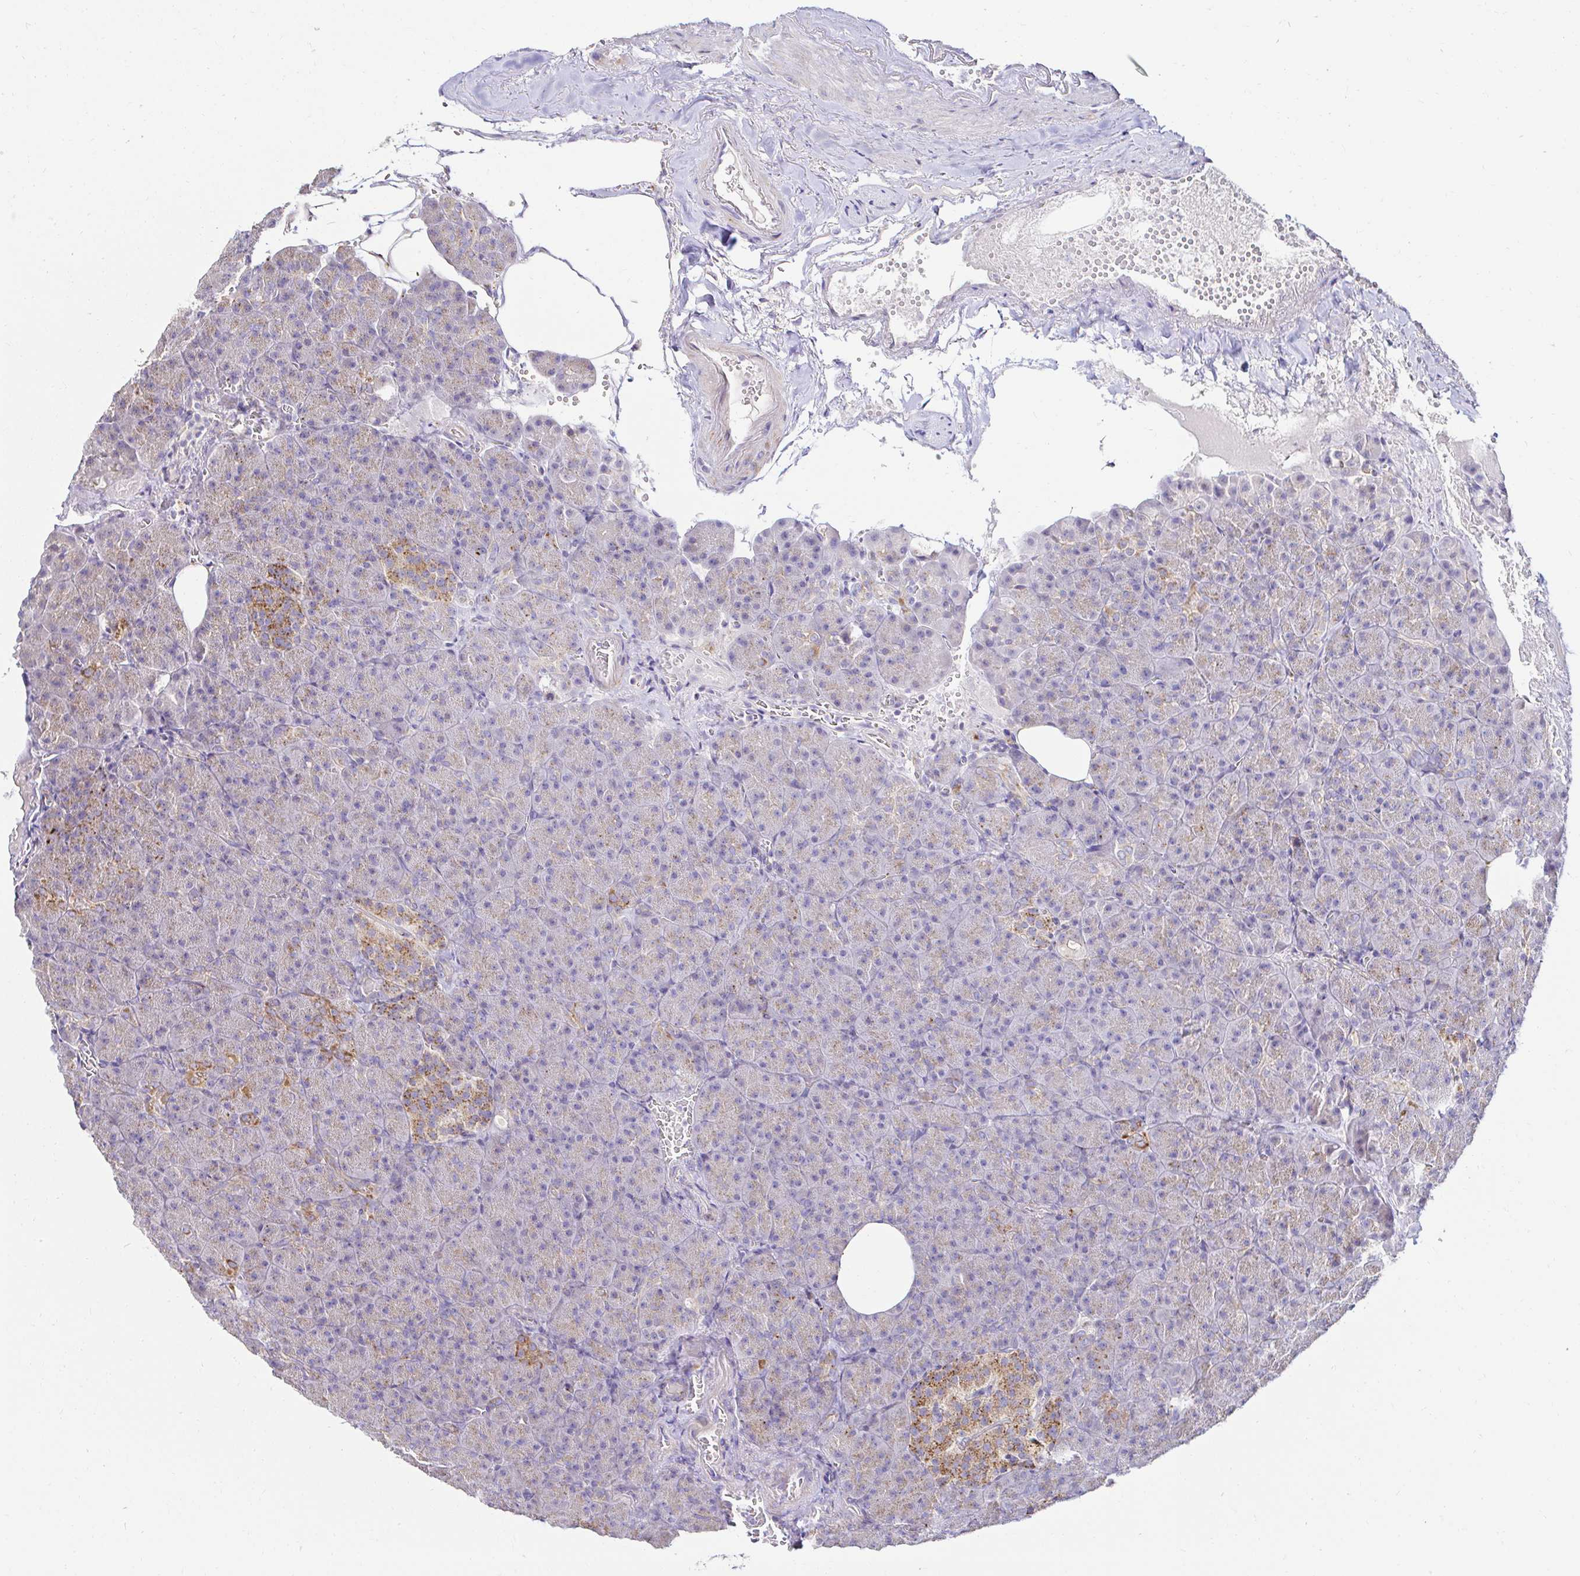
{"staining": {"intensity": "moderate", "quantity": "25%-75%", "location": "cytoplasmic/membranous"}, "tissue": "pancreas", "cell_type": "Exocrine glandular cells", "image_type": "normal", "snomed": [{"axis": "morphology", "description": "Normal tissue, NOS"}, {"axis": "topography", "description": "Pancreas"}], "caption": "Immunohistochemical staining of normal human pancreas shows moderate cytoplasmic/membranous protein staining in approximately 25%-75% of exocrine glandular cells.", "gene": "GALNS", "patient": {"sex": "female", "age": 74}}